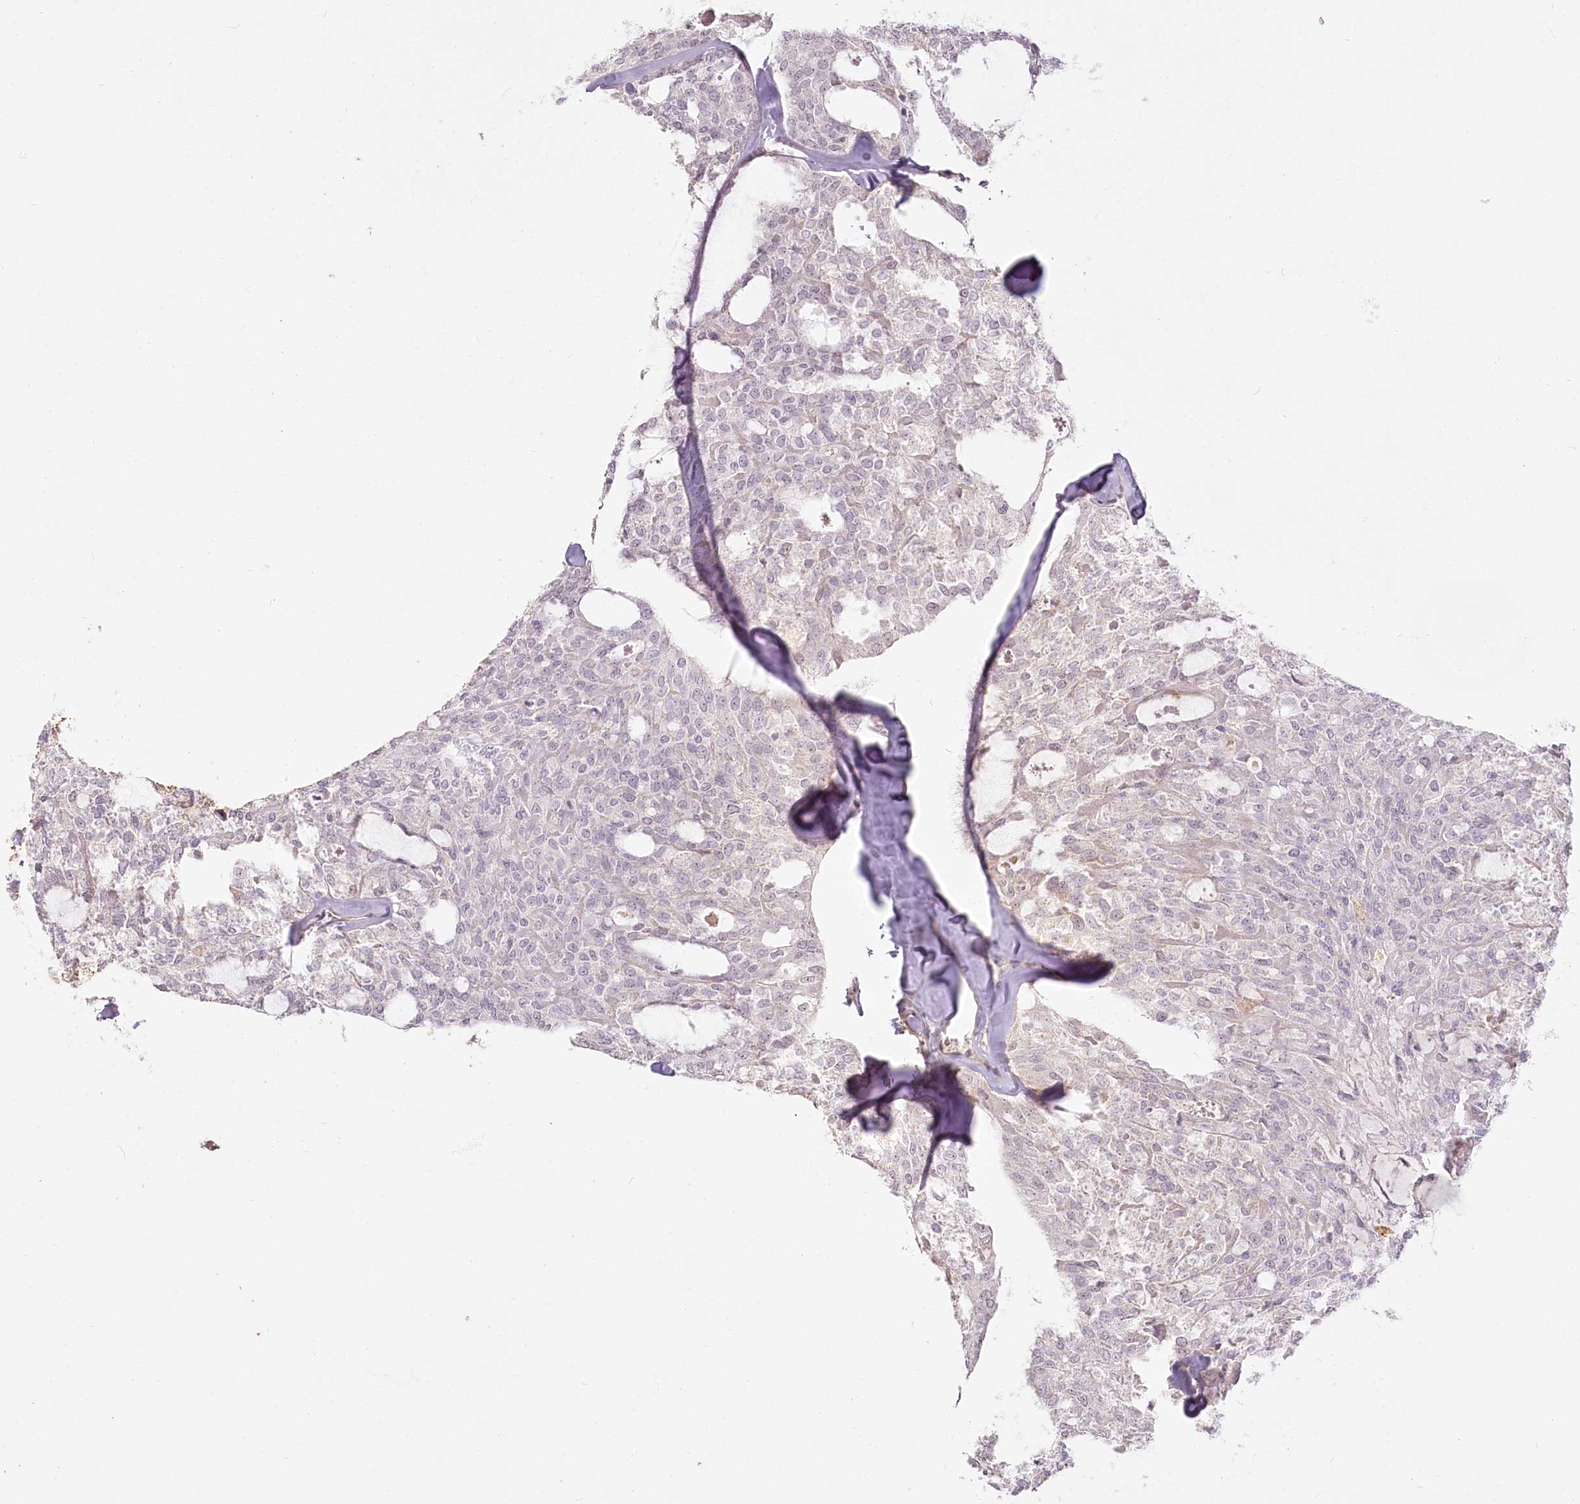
{"staining": {"intensity": "negative", "quantity": "none", "location": "none"}, "tissue": "thyroid cancer", "cell_type": "Tumor cells", "image_type": "cancer", "snomed": [{"axis": "morphology", "description": "Follicular adenoma carcinoma, NOS"}, {"axis": "topography", "description": "Thyroid gland"}], "caption": "Immunohistochemical staining of thyroid cancer (follicular adenoma carcinoma) displays no significant positivity in tumor cells.", "gene": "EXOSC7", "patient": {"sex": "male", "age": 75}}